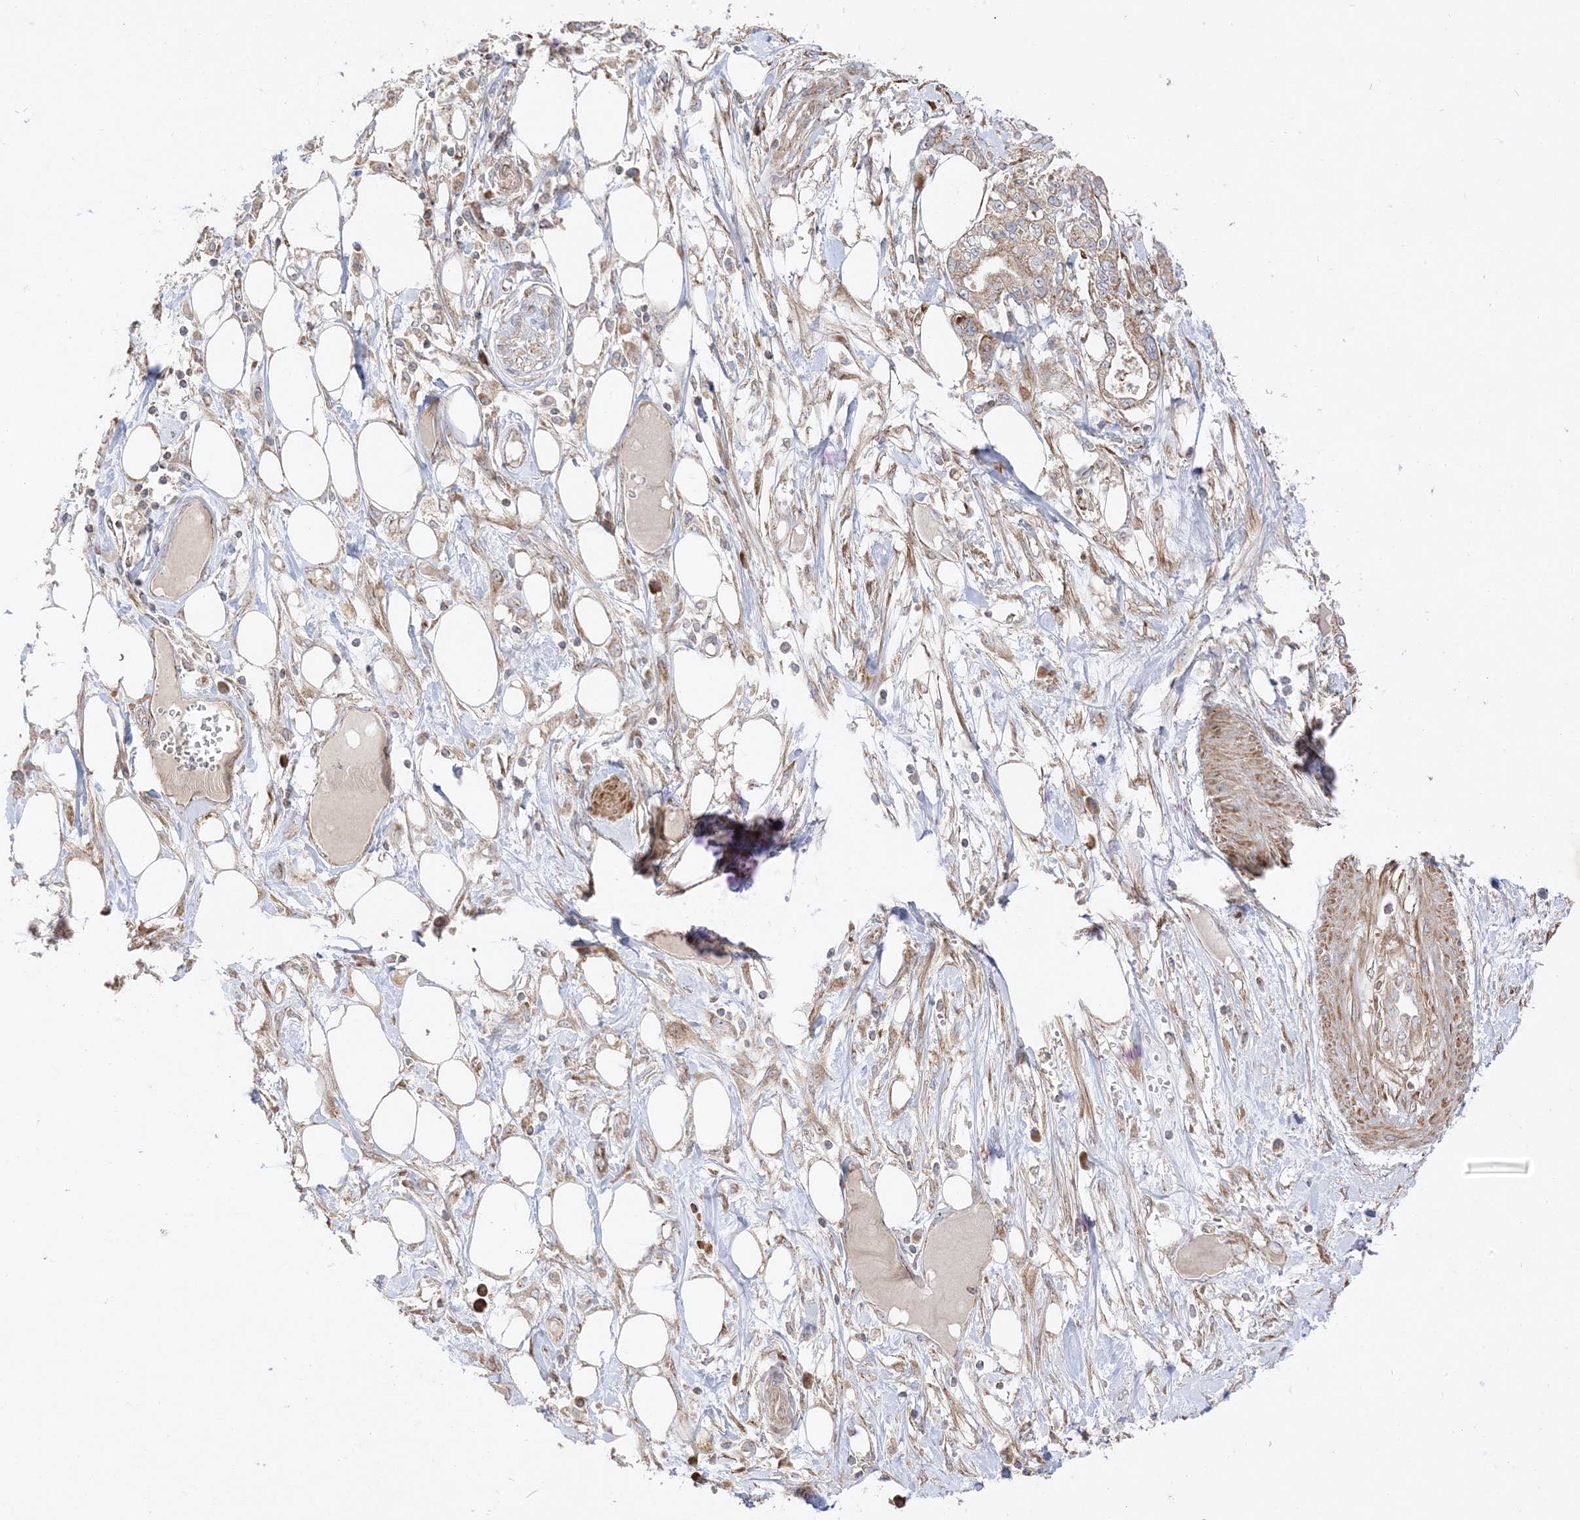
{"staining": {"intensity": "moderate", "quantity": "25%-75%", "location": "cytoplasmic/membranous"}, "tissue": "pancreatic cancer", "cell_type": "Tumor cells", "image_type": "cancer", "snomed": [{"axis": "morphology", "description": "Adenocarcinoma, NOS"}, {"axis": "topography", "description": "Pancreas"}], "caption": "Immunohistochemical staining of human pancreatic adenocarcinoma reveals medium levels of moderate cytoplasmic/membranous positivity in about 25%-75% of tumor cells.", "gene": "AARS2", "patient": {"sex": "male", "age": 68}}